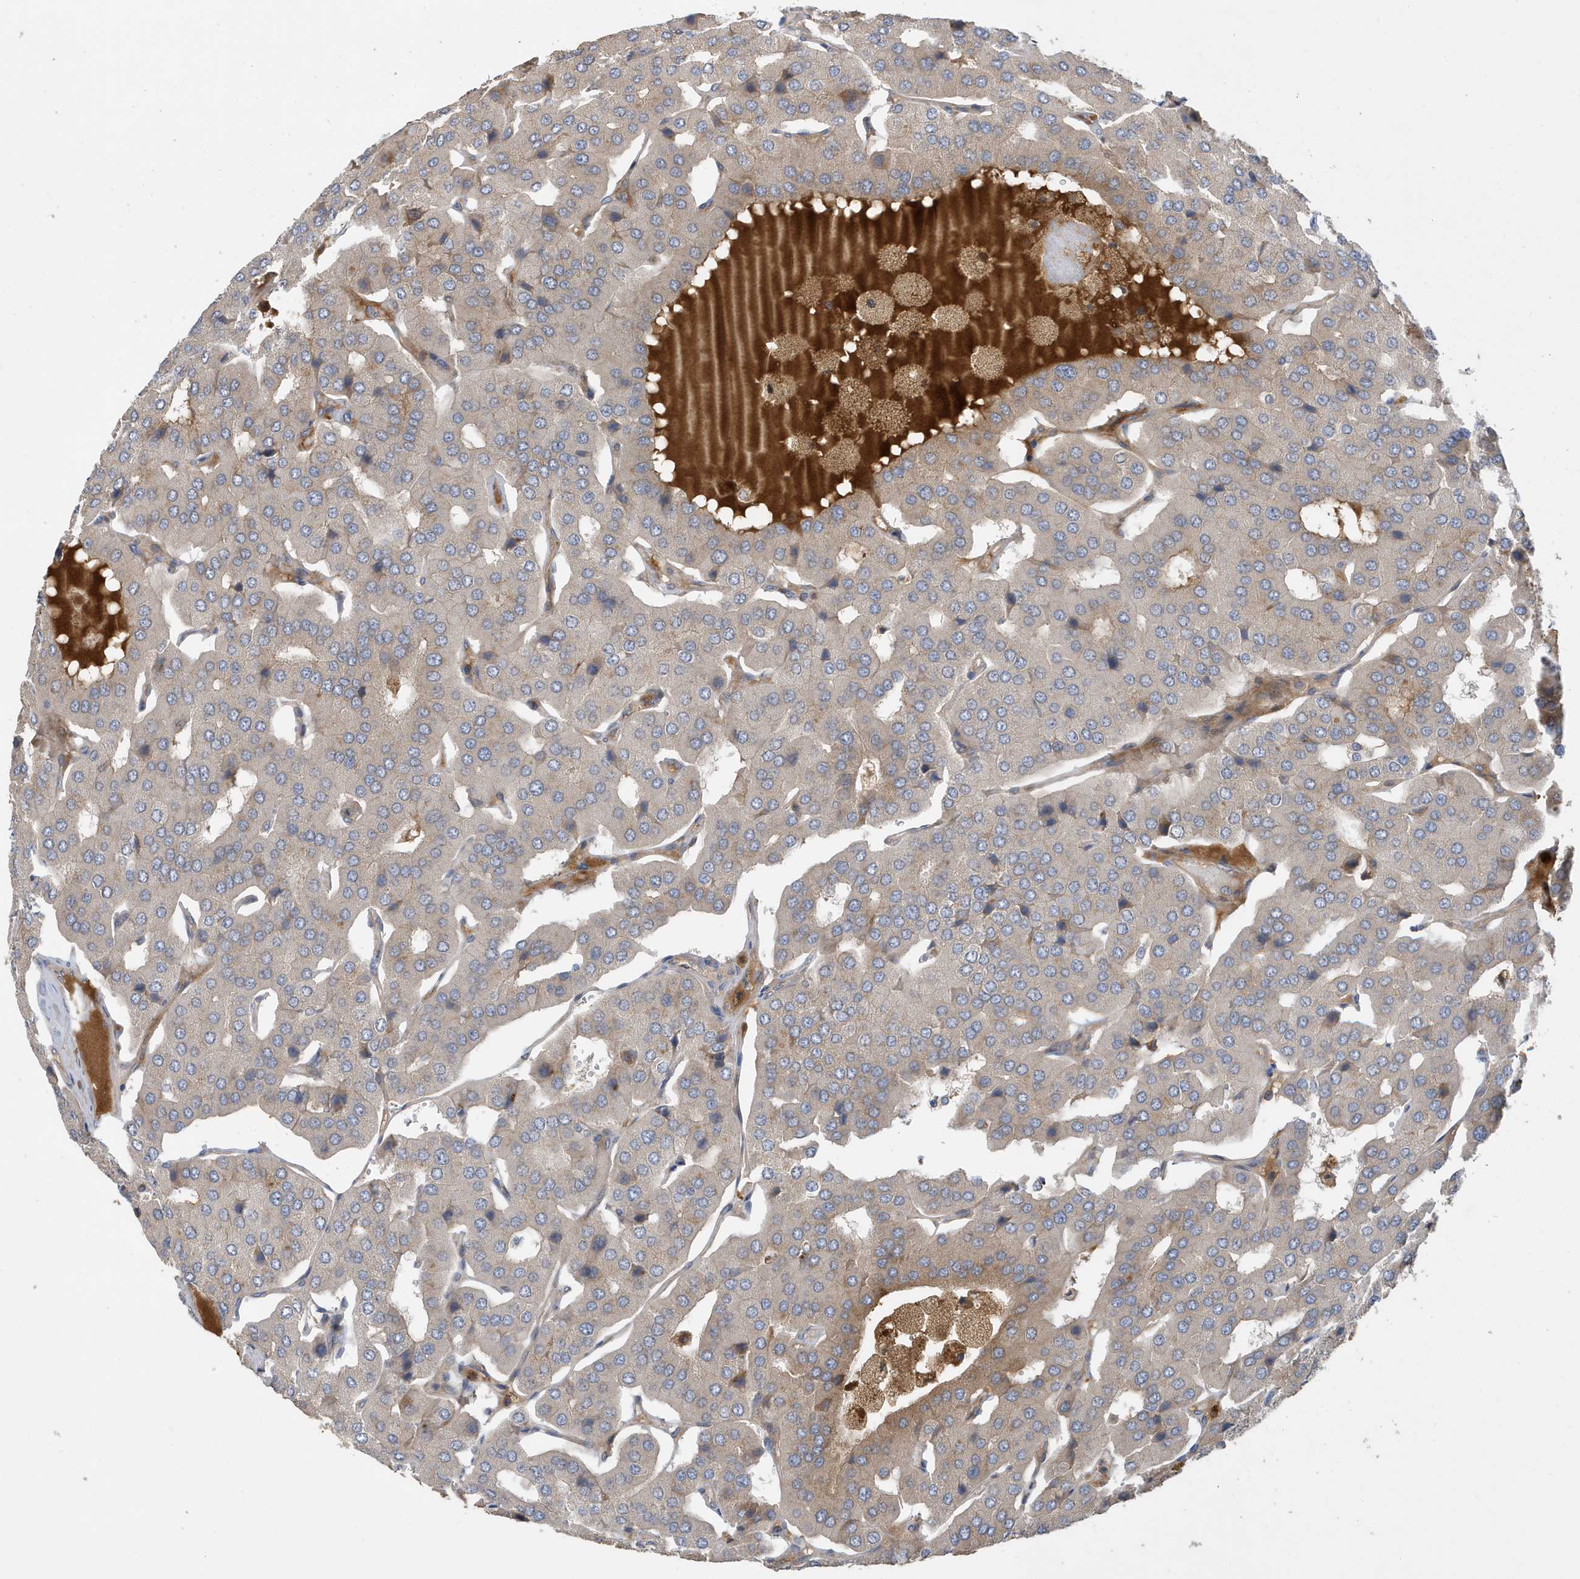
{"staining": {"intensity": "negative", "quantity": "none", "location": "none"}, "tissue": "parathyroid gland", "cell_type": "Glandular cells", "image_type": "normal", "snomed": [{"axis": "morphology", "description": "Normal tissue, NOS"}, {"axis": "morphology", "description": "Adenoma, NOS"}, {"axis": "topography", "description": "Parathyroid gland"}], "caption": "A photomicrograph of human parathyroid gland is negative for staining in glandular cells. Nuclei are stained in blue.", "gene": "LAPTM4A", "patient": {"sex": "female", "age": 86}}